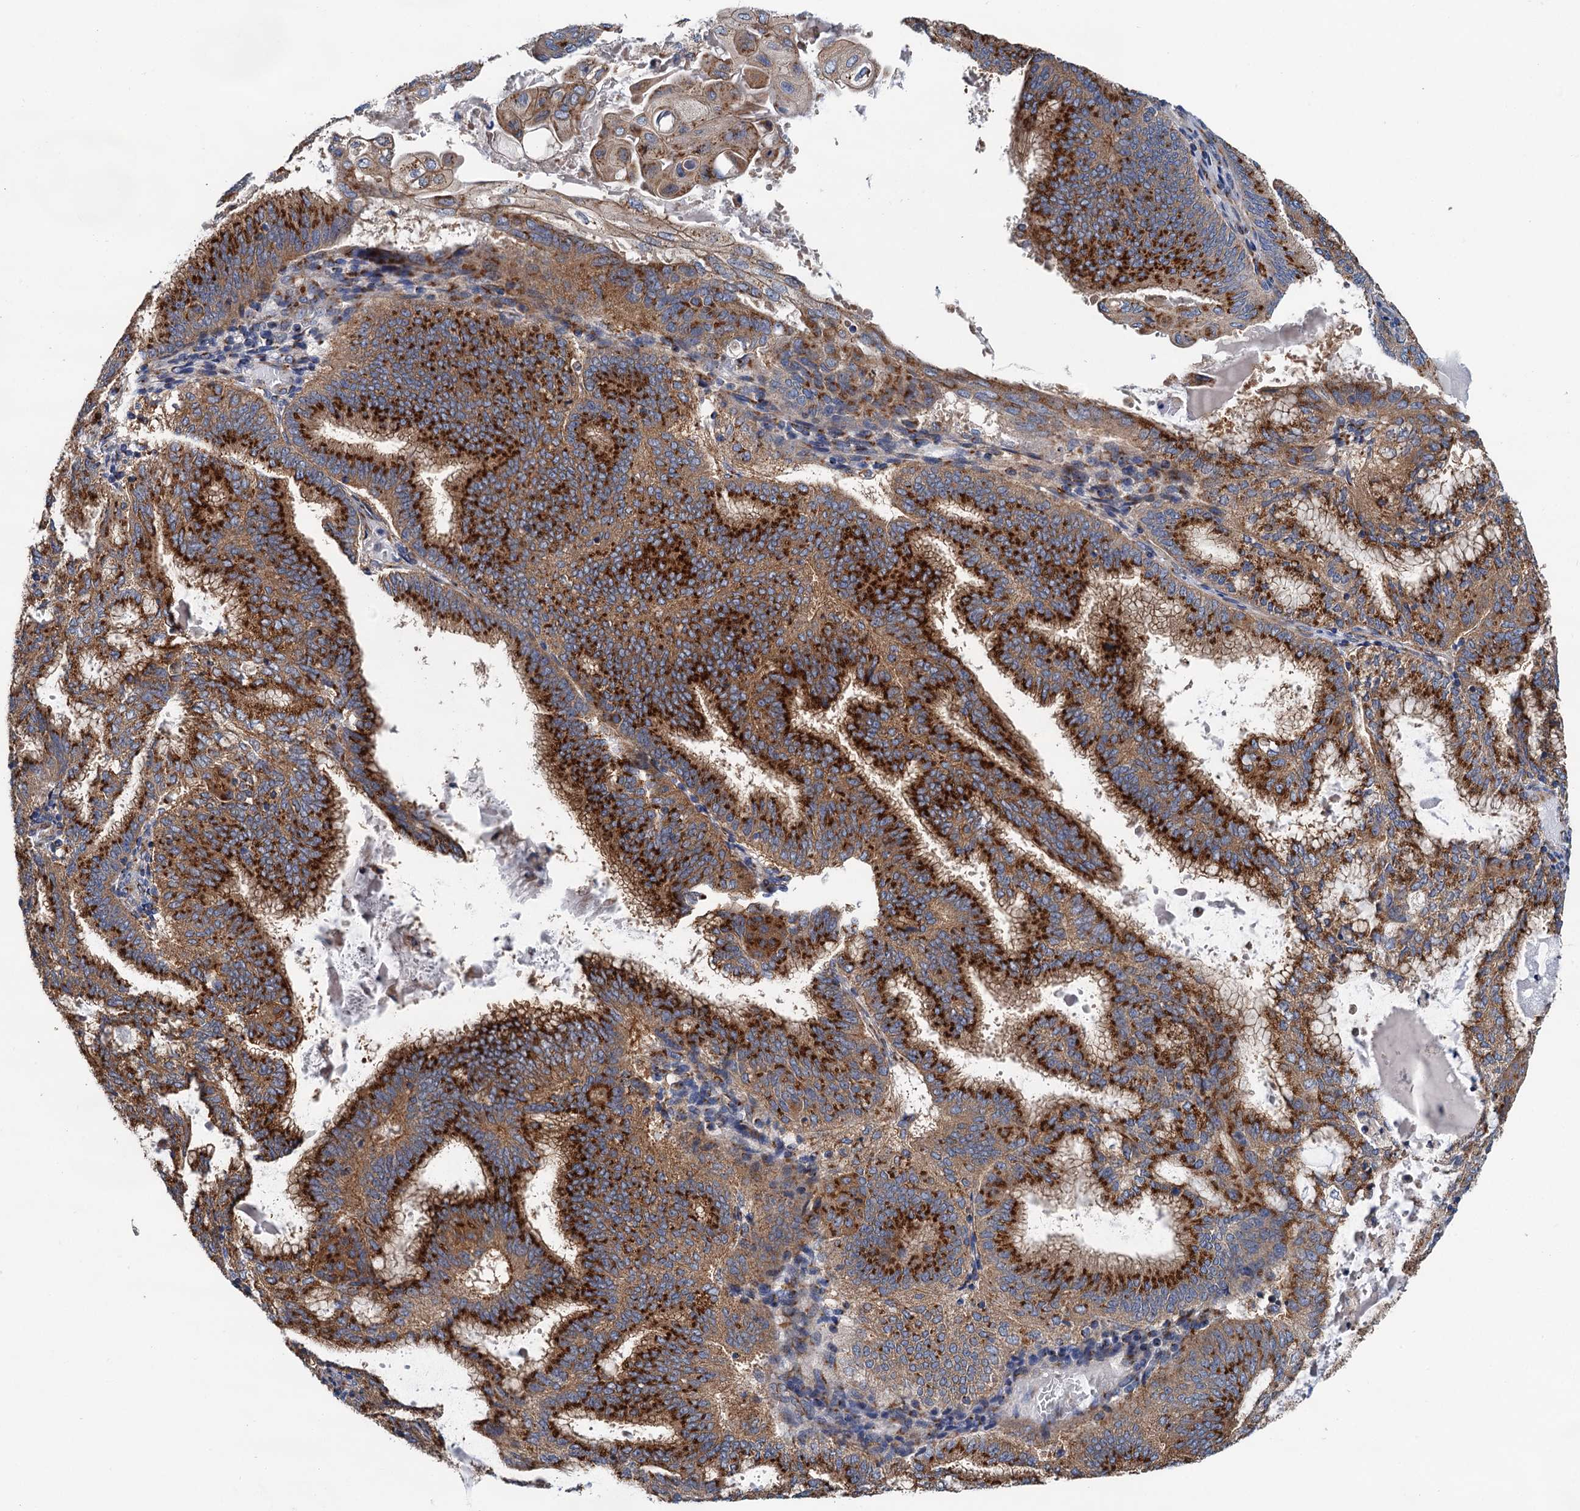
{"staining": {"intensity": "strong", "quantity": ">75%", "location": "cytoplasmic/membranous"}, "tissue": "endometrial cancer", "cell_type": "Tumor cells", "image_type": "cancer", "snomed": [{"axis": "morphology", "description": "Adenocarcinoma, NOS"}, {"axis": "topography", "description": "Endometrium"}], "caption": "IHC of endometrial cancer (adenocarcinoma) reveals high levels of strong cytoplasmic/membranous expression in approximately >75% of tumor cells.", "gene": "BET1L", "patient": {"sex": "female", "age": 49}}